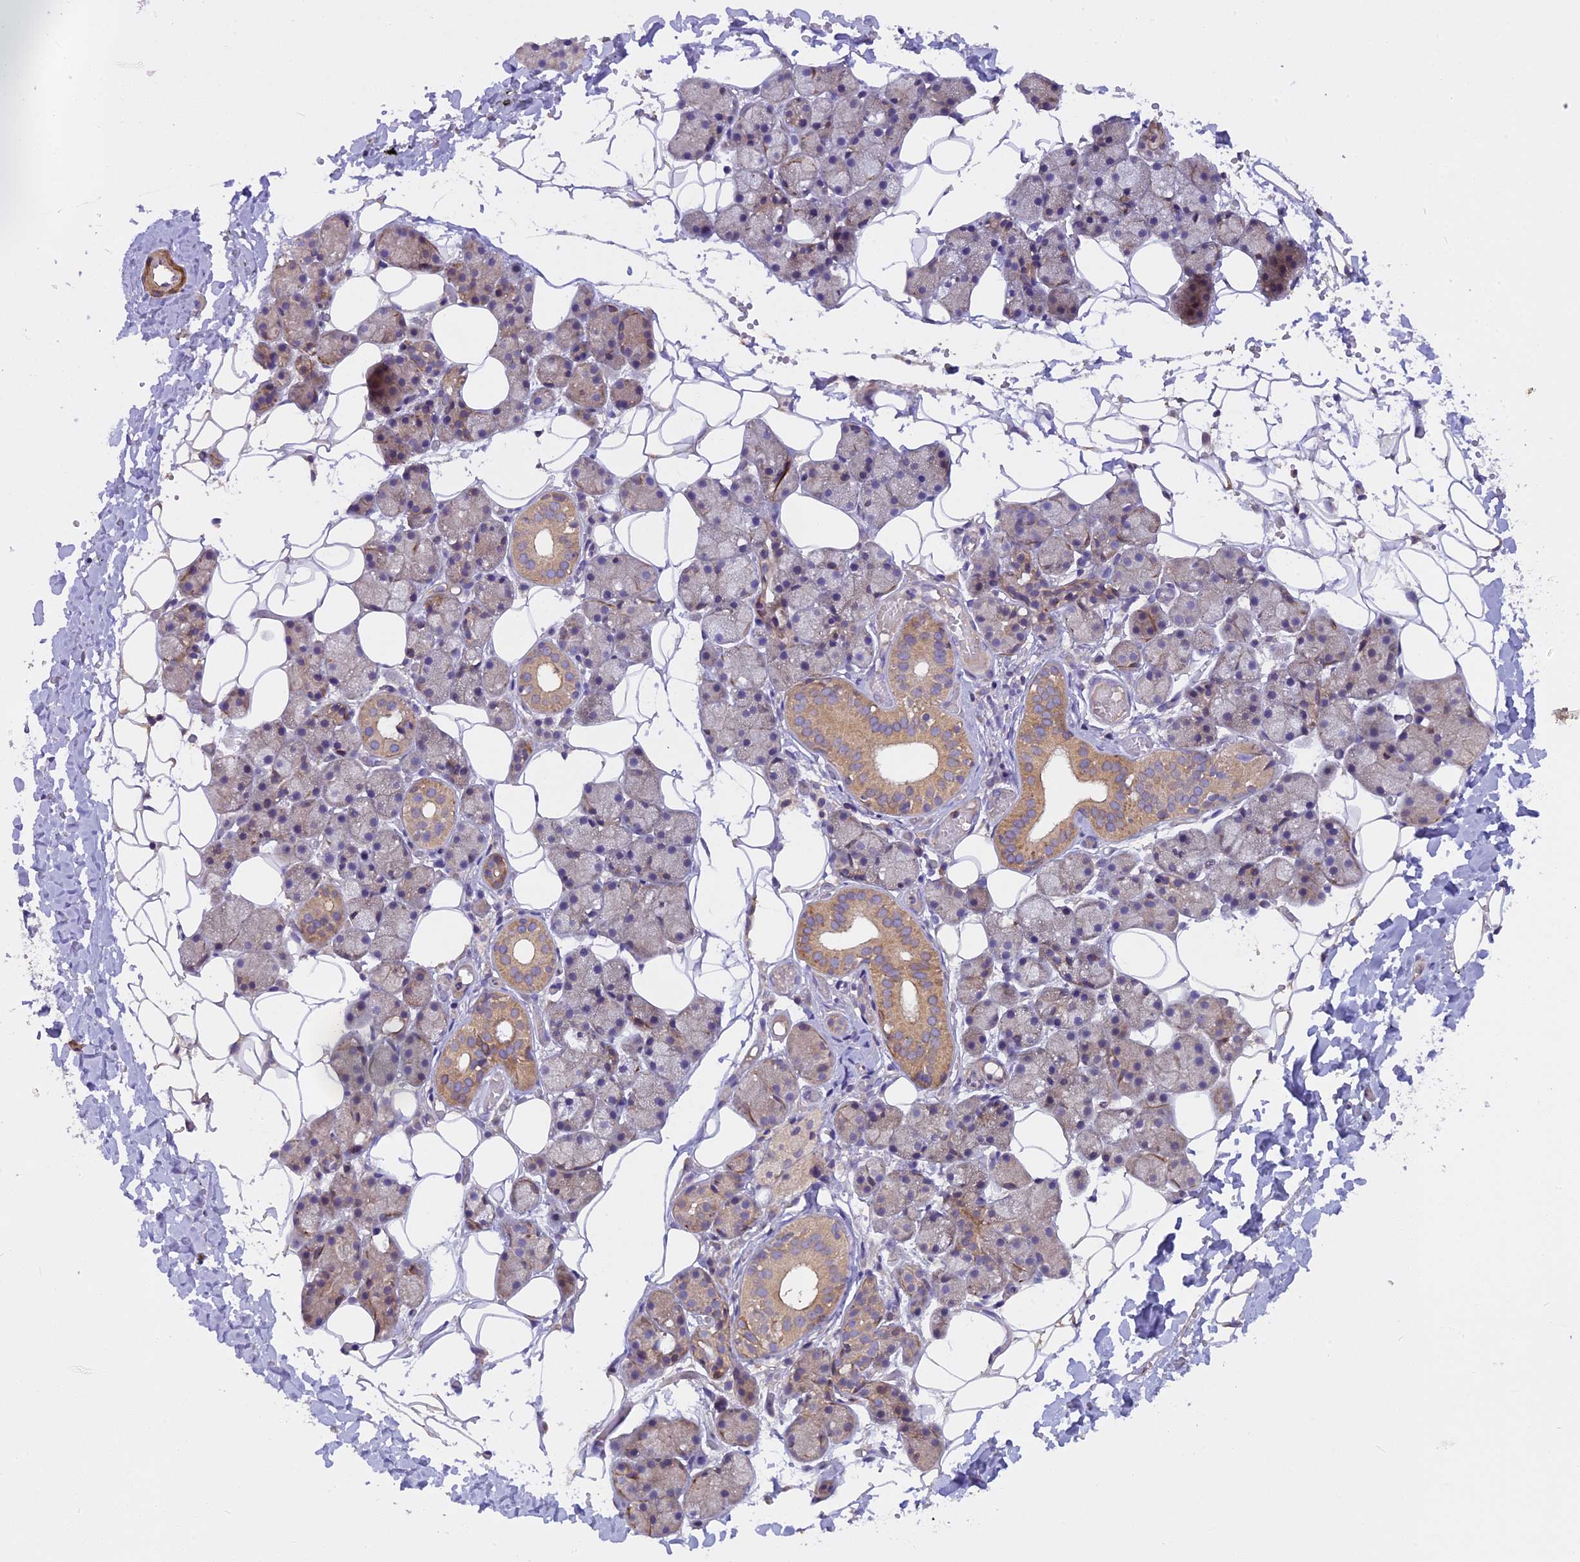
{"staining": {"intensity": "moderate", "quantity": "25%-75%", "location": "cytoplasmic/membranous"}, "tissue": "salivary gland", "cell_type": "Glandular cells", "image_type": "normal", "snomed": [{"axis": "morphology", "description": "Normal tissue, NOS"}, {"axis": "topography", "description": "Salivary gland"}], "caption": "Glandular cells exhibit medium levels of moderate cytoplasmic/membranous expression in about 25%-75% of cells in unremarkable salivary gland.", "gene": "FAM98C", "patient": {"sex": "female", "age": 33}}